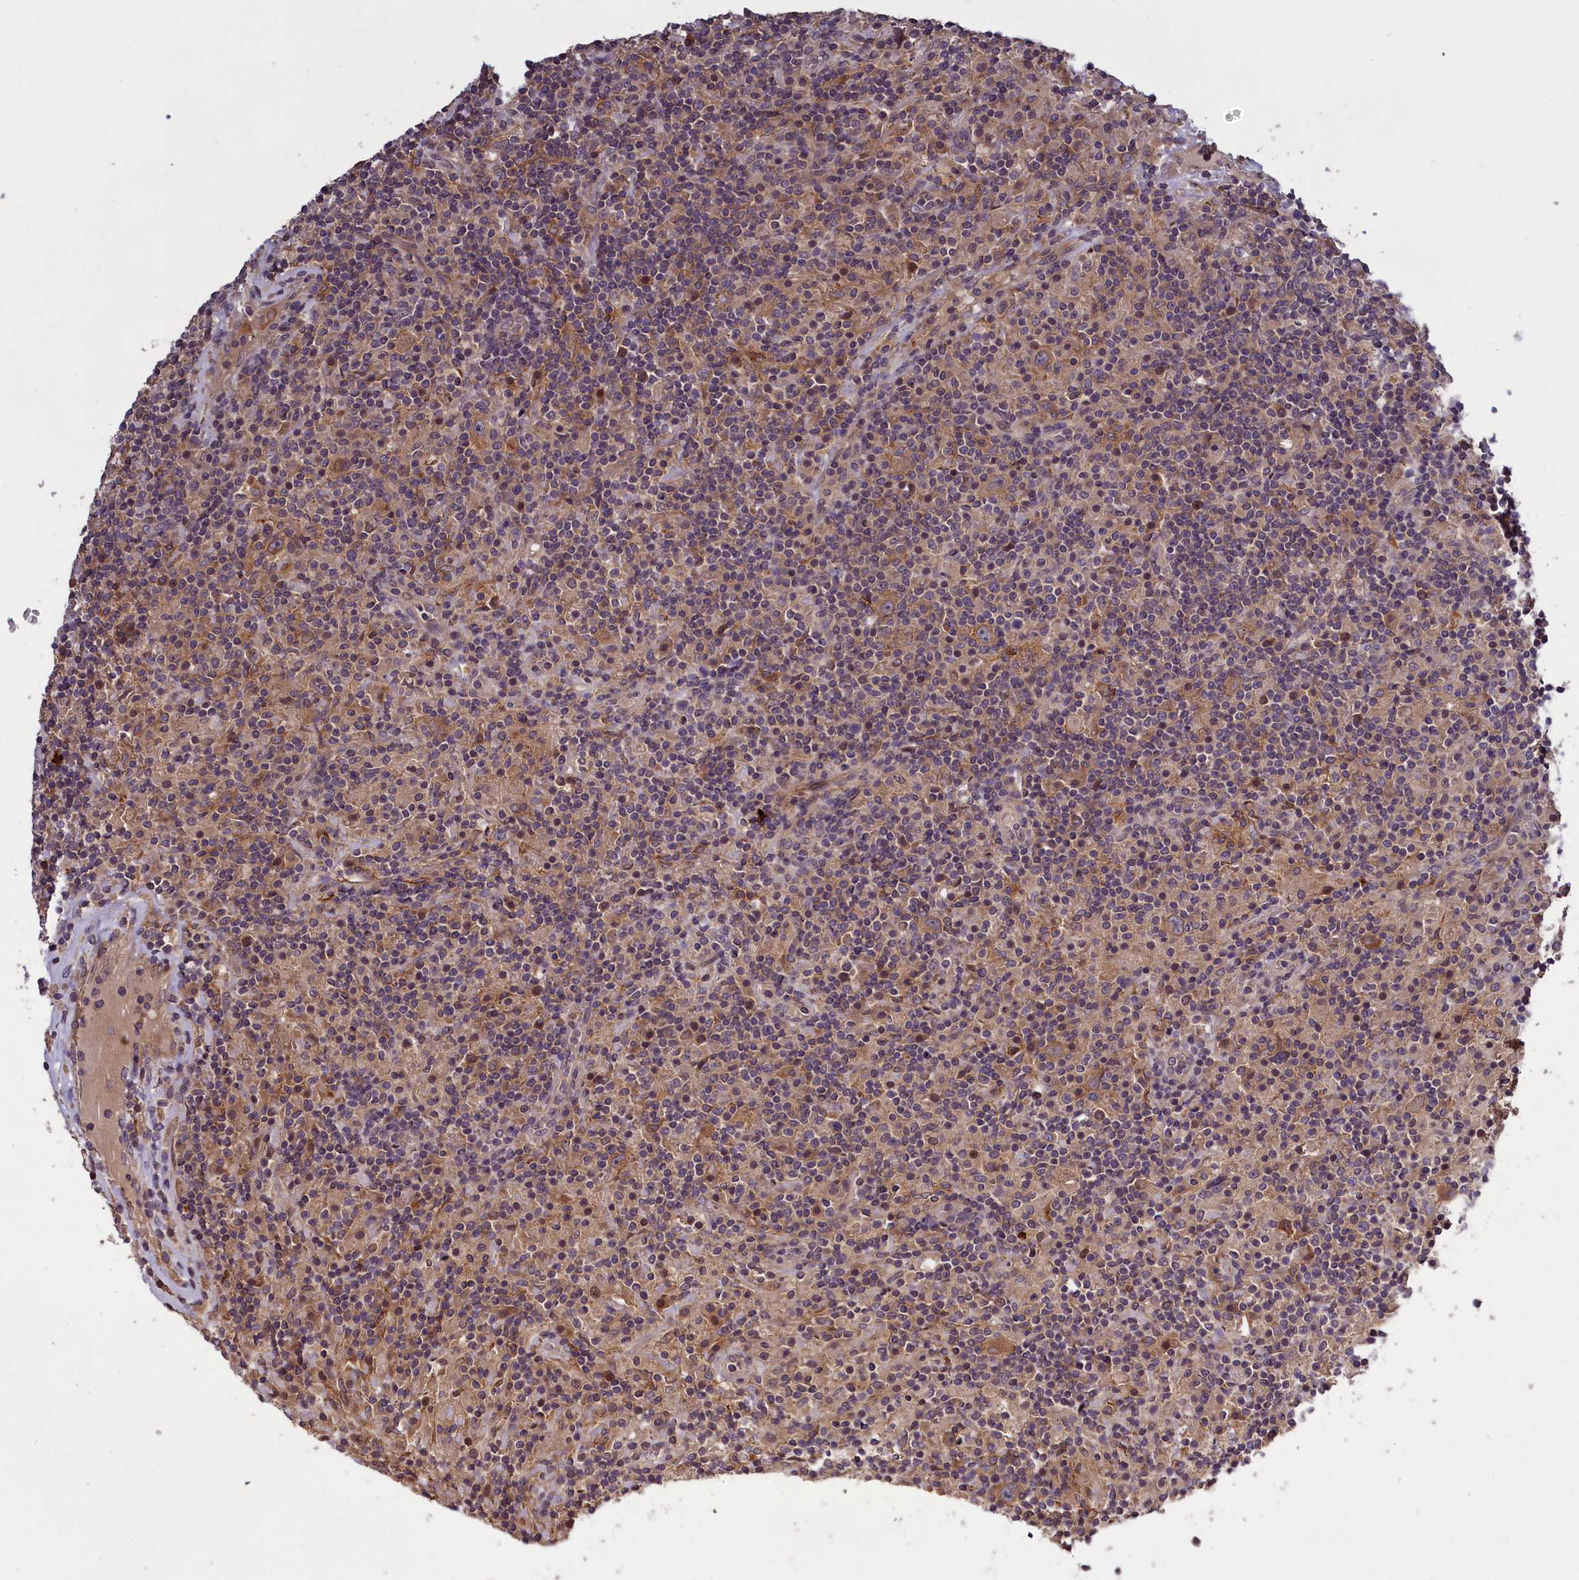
{"staining": {"intensity": "moderate", "quantity": ">75%", "location": "cytoplasmic/membranous"}, "tissue": "lymphoma", "cell_type": "Tumor cells", "image_type": "cancer", "snomed": [{"axis": "morphology", "description": "Hodgkin's disease, NOS"}, {"axis": "topography", "description": "Lymph node"}], "caption": "This histopathology image demonstrates immunohistochemistry (IHC) staining of human Hodgkin's disease, with medium moderate cytoplasmic/membranous staining in about >75% of tumor cells.", "gene": "DENND1B", "patient": {"sex": "male", "age": 70}}